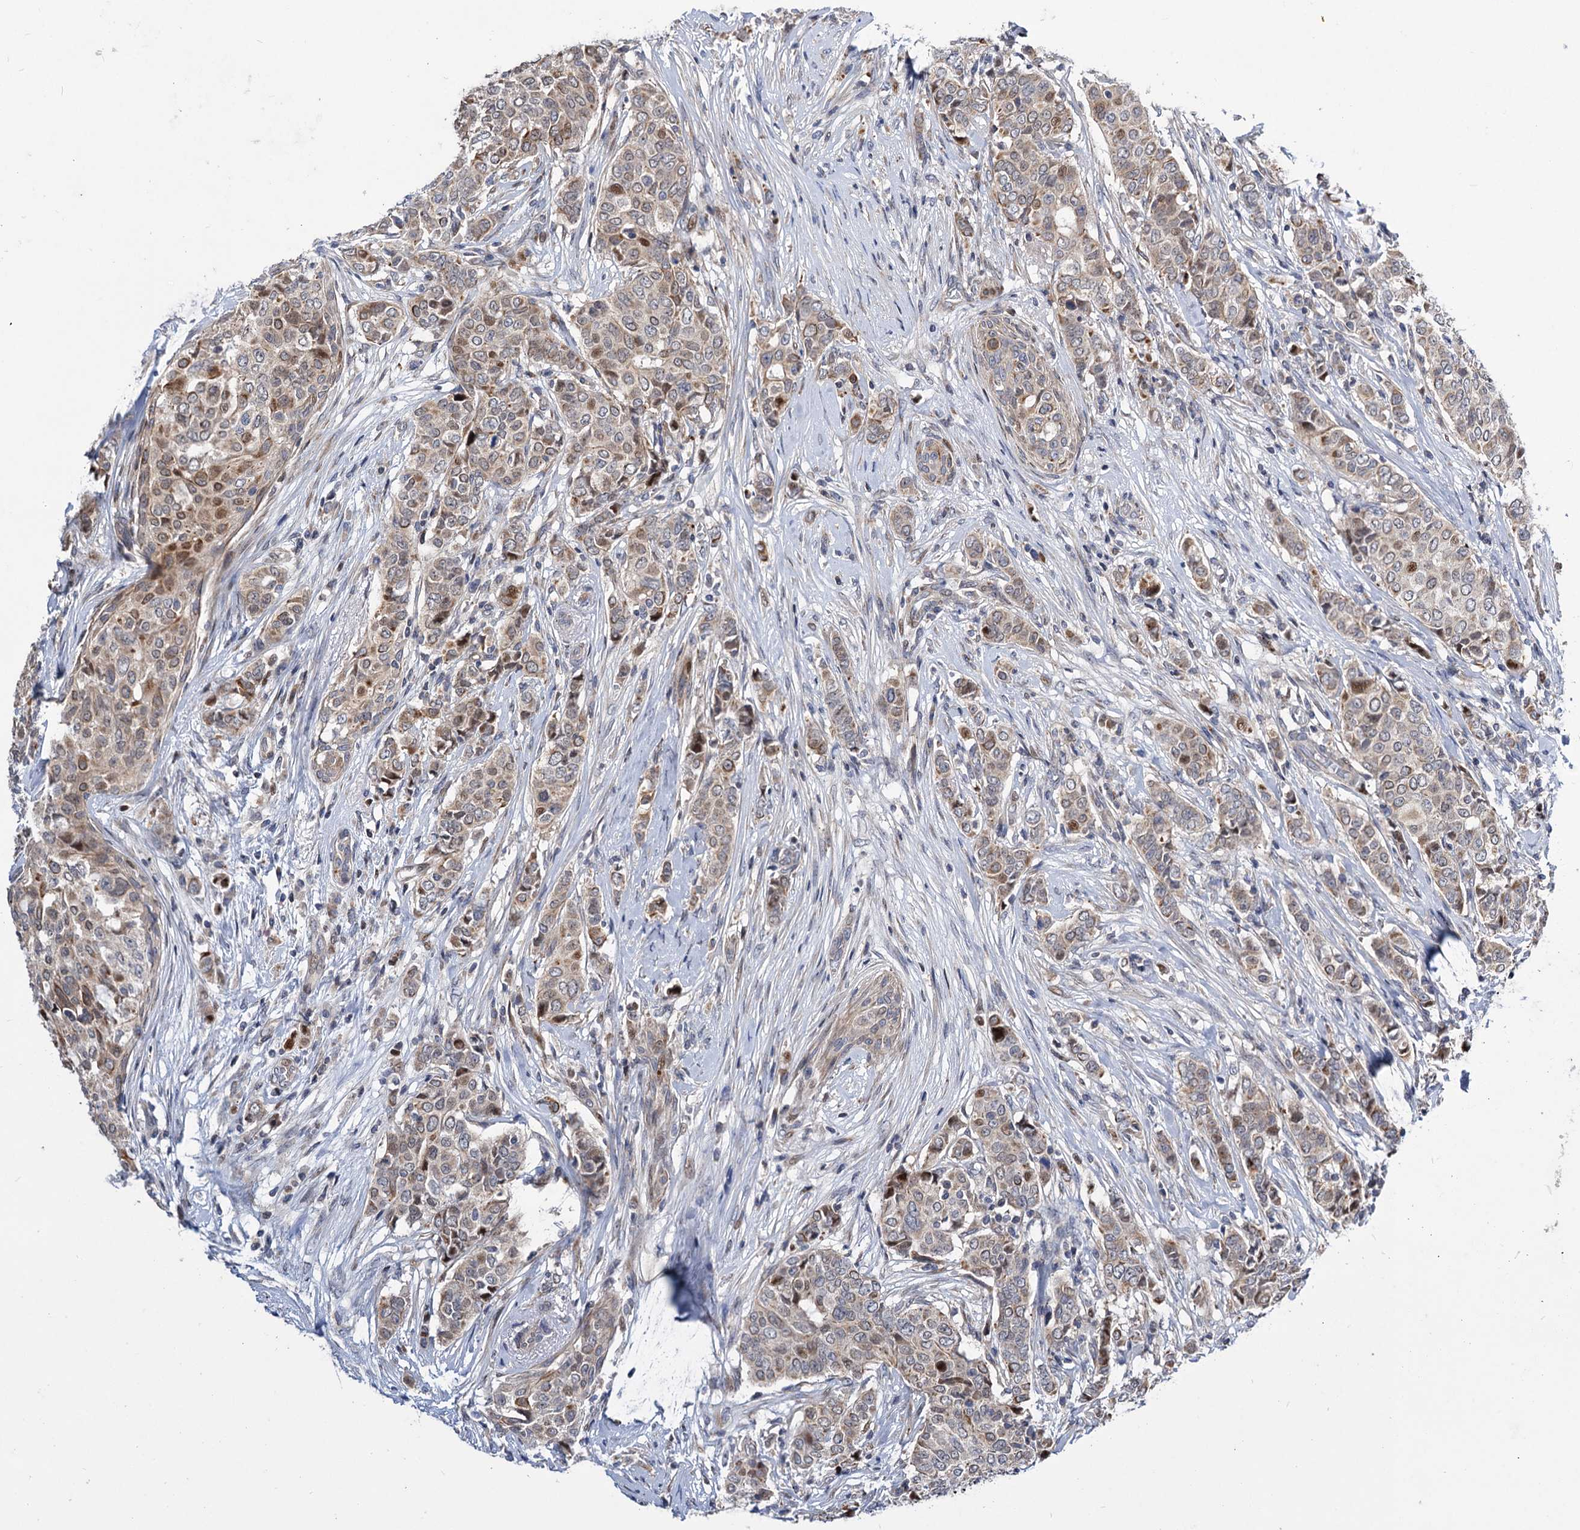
{"staining": {"intensity": "moderate", "quantity": "<25%", "location": "cytoplasmic/membranous,nuclear"}, "tissue": "breast cancer", "cell_type": "Tumor cells", "image_type": "cancer", "snomed": [{"axis": "morphology", "description": "Lobular carcinoma"}, {"axis": "topography", "description": "Breast"}], "caption": "This is an image of immunohistochemistry (IHC) staining of breast lobular carcinoma, which shows moderate staining in the cytoplasmic/membranous and nuclear of tumor cells.", "gene": "UBR1", "patient": {"sex": "female", "age": 51}}